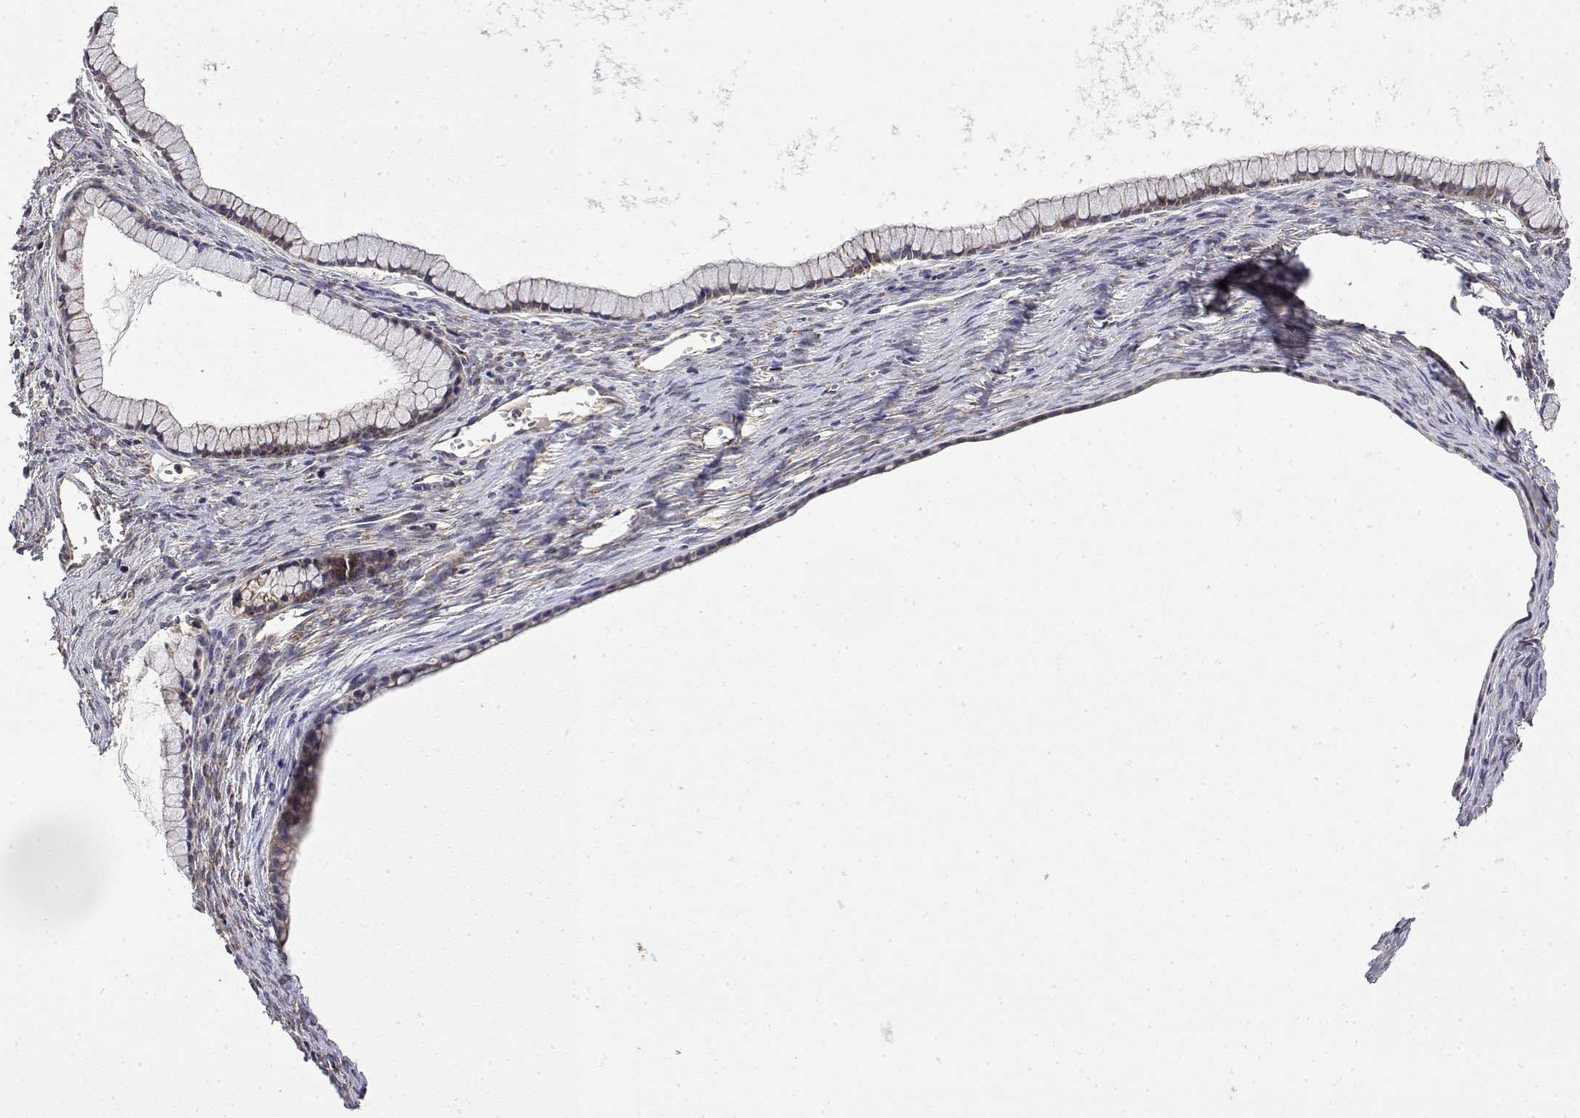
{"staining": {"intensity": "weak", "quantity": "25%-75%", "location": "cytoplasmic/membranous"}, "tissue": "ovarian cancer", "cell_type": "Tumor cells", "image_type": "cancer", "snomed": [{"axis": "morphology", "description": "Cystadenocarcinoma, mucinous, NOS"}, {"axis": "topography", "description": "Ovary"}], "caption": "A photomicrograph of human ovarian cancer stained for a protein demonstrates weak cytoplasmic/membranous brown staining in tumor cells. (IHC, brightfield microscopy, high magnification).", "gene": "GADD45GIP1", "patient": {"sex": "female", "age": 41}}